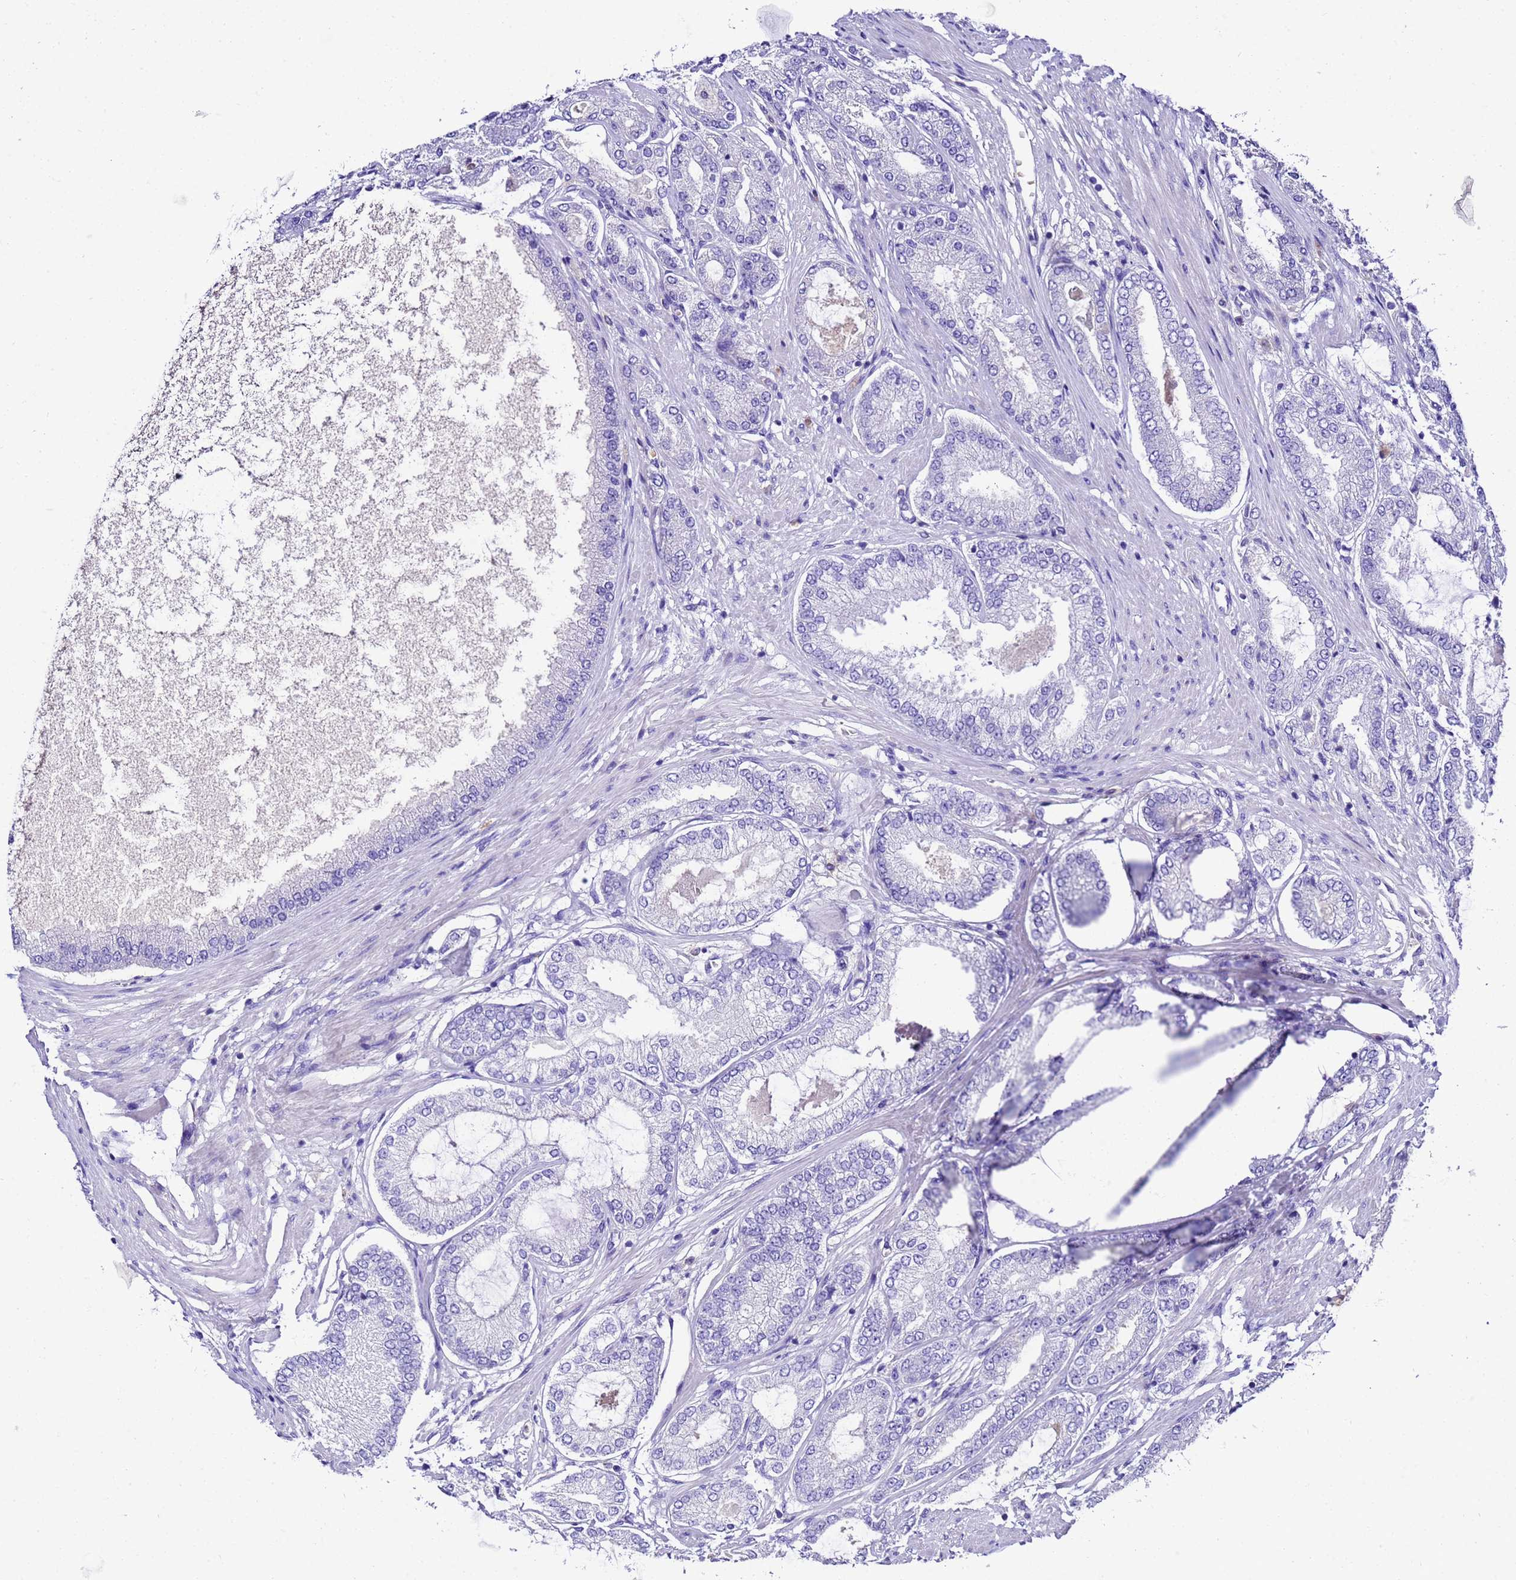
{"staining": {"intensity": "negative", "quantity": "none", "location": "none"}, "tissue": "prostate cancer", "cell_type": "Tumor cells", "image_type": "cancer", "snomed": [{"axis": "morphology", "description": "Adenocarcinoma, High grade"}, {"axis": "topography", "description": "Prostate"}], "caption": "Immunohistochemical staining of human adenocarcinoma (high-grade) (prostate) demonstrates no significant expression in tumor cells.", "gene": "UGT2A1", "patient": {"sex": "male", "age": 71}}